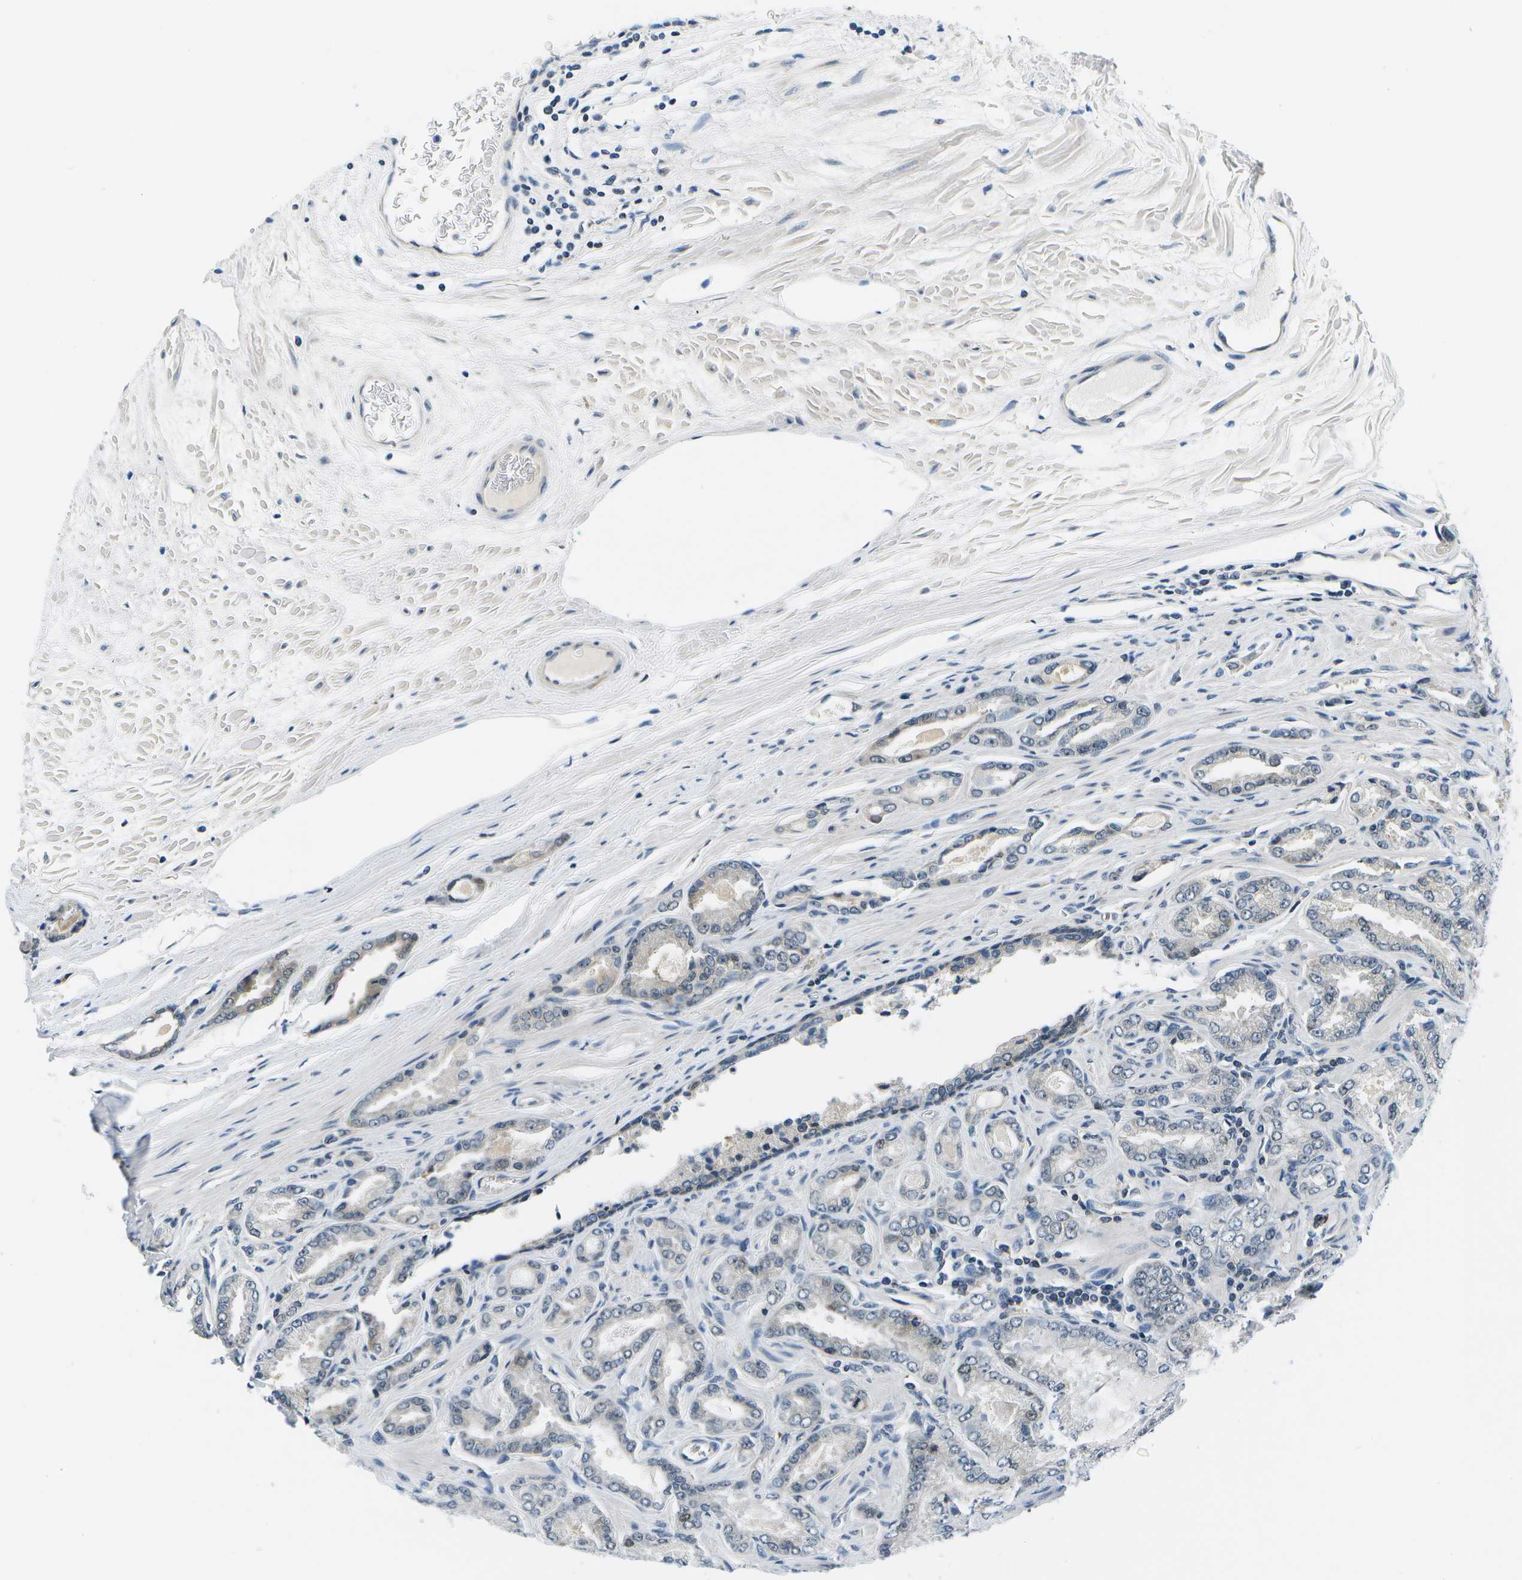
{"staining": {"intensity": "negative", "quantity": "none", "location": "none"}, "tissue": "prostate cancer", "cell_type": "Tumor cells", "image_type": "cancer", "snomed": [{"axis": "morphology", "description": "Adenocarcinoma, High grade"}, {"axis": "topography", "description": "Prostate"}], "caption": "A high-resolution image shows IHC staining of prostate cancer (adenocarcinoma (high-grade)), which exhibits no significant staining in tumor cells.", "gene": "PITHD1", "patient": {"sex": "male", "age": 65}}